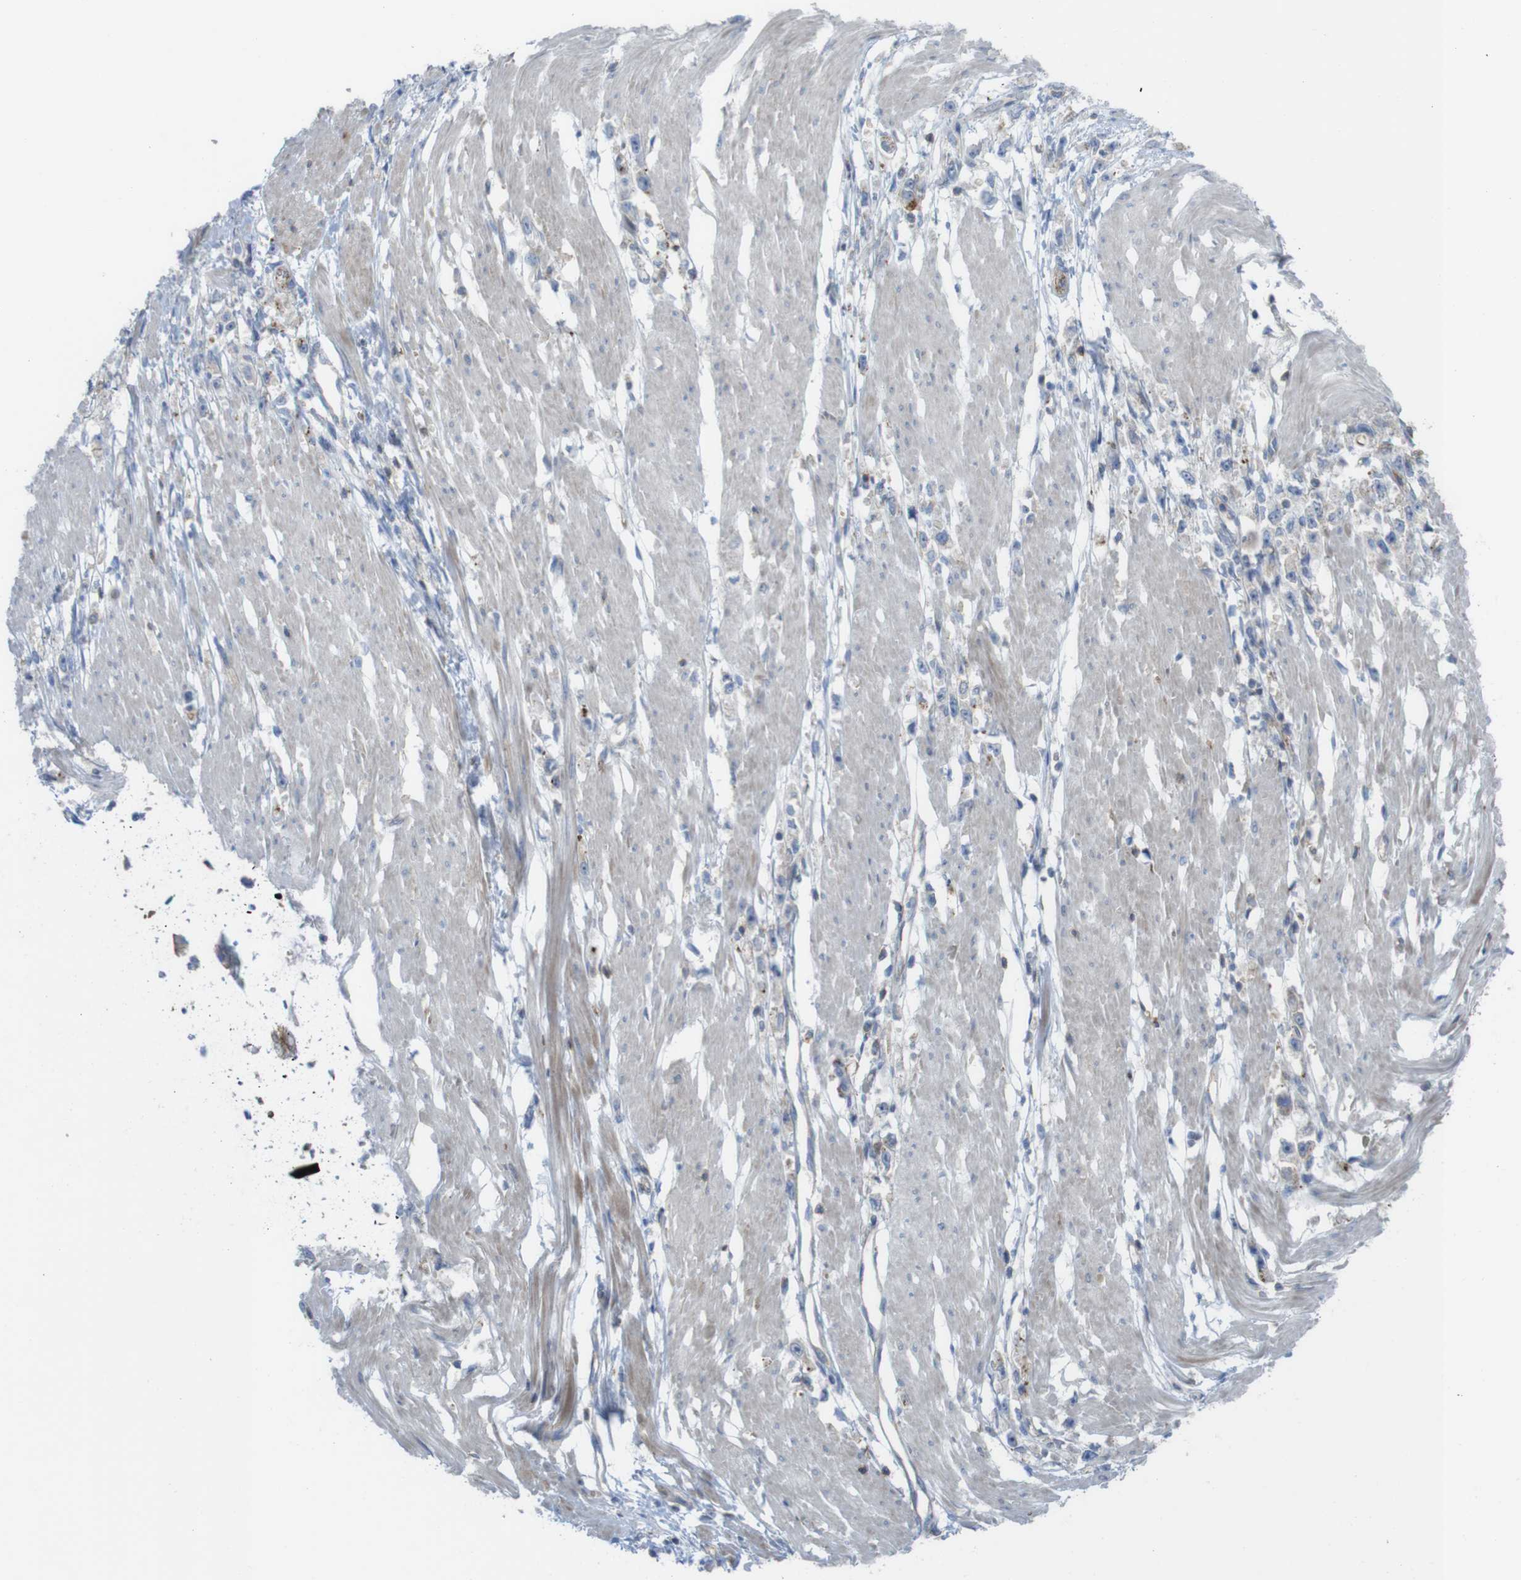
{"staining": {"intensity": "weak", "quantity": "<25%", "location": "cytoplasmic/membranous"}, "tissue": "stomach cancer", "cell_type": "Tumor cells", "image_type": "cancer", "snomed": [{"axis": "morphology", "description": "Adenocarcinoma, NOS"}, {"axis": "topography", "description": "Stomach"}], "caption": "Human stomach cancer stained for a protein using IHC demonstrates no staining in tumor cells.", "gene": "PREX2", "patient": {"sex": "female", "age": 59}}